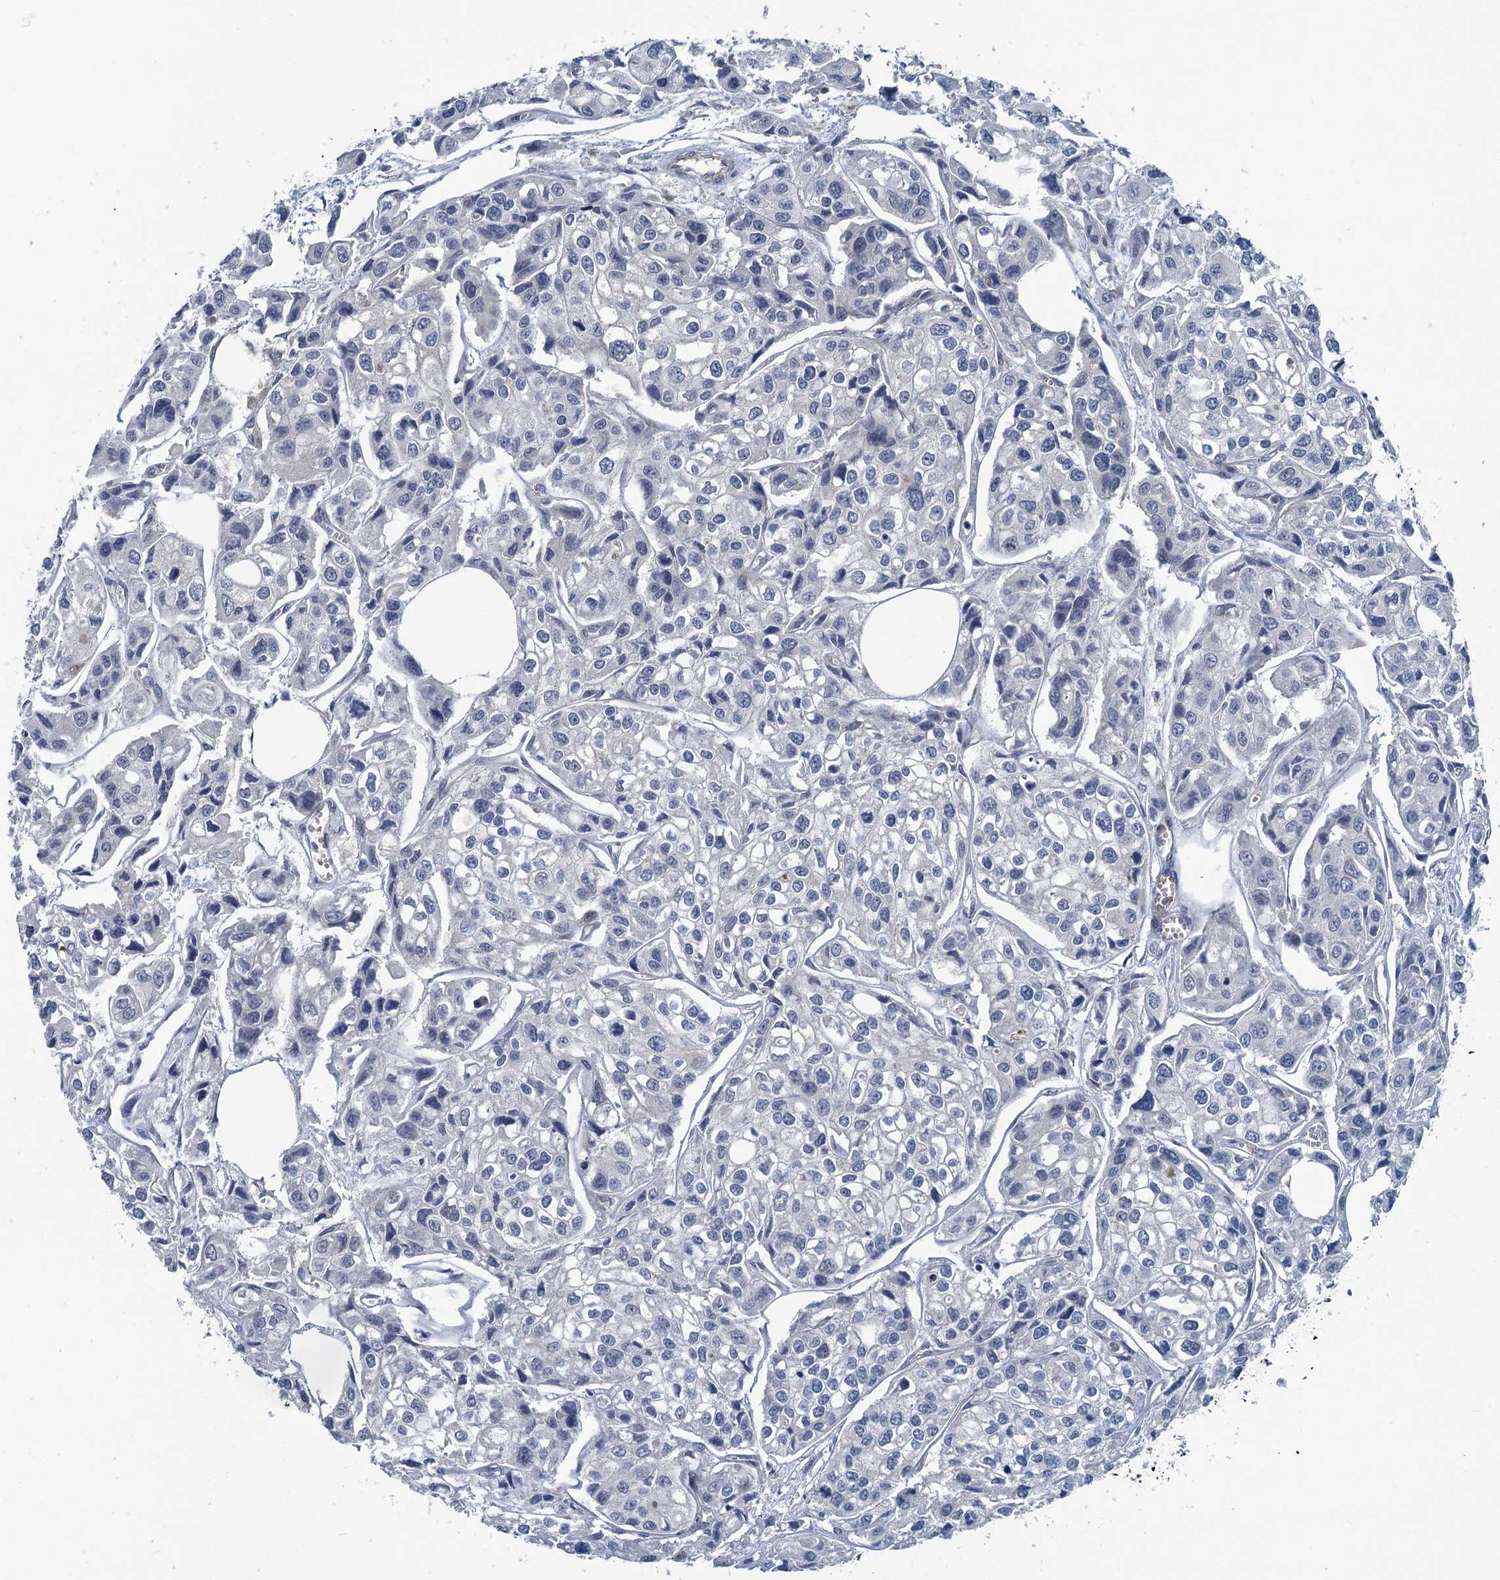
{"staining": {"intensity": "negative", "quantity": "none", "location": "none"}, "tissue": "urothelial cancer", "cell_type": "Tumor cells", "image_type": "cancer", "snomed": [{"axis": "morphology", "description": "Urothelial carcinoma, High grade"}, {"axis": "topography", "description": "Urinary bladder"}], "caption": "High power microscopy micrograph of an immunohistochemistry histopathology image of high-grade urothelial carcinoma, revealing no significant expression in tumor cells.", "gene": "GCLM", "patient": {"sex": "male", "age": 67}}